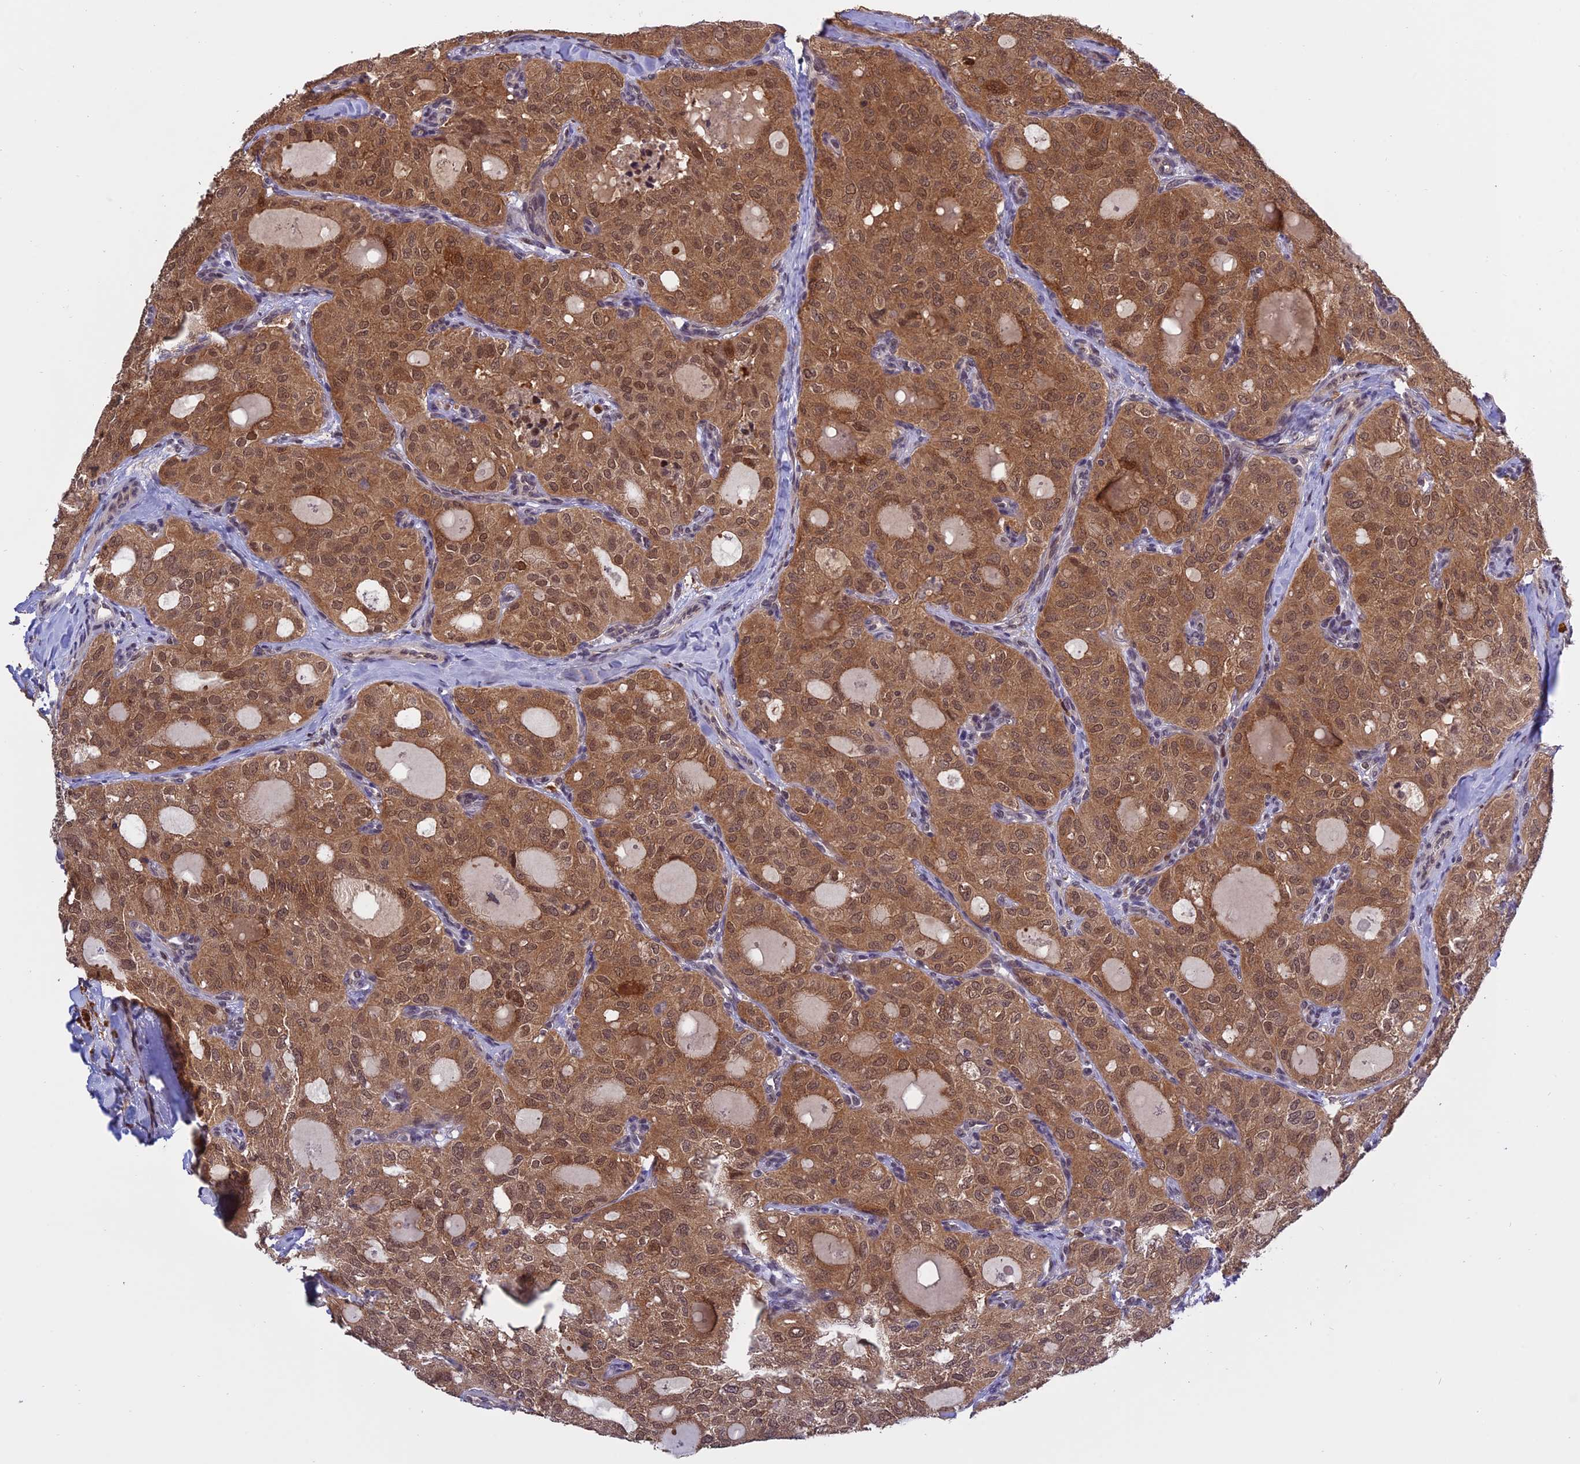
{"staining": {"intensity": "moderate", "quantity": ">75%", "location": "cytoplasmic/membranous,nuclear"}, "tissue": "thyroid cancer", "cell_type": "Tumor cells", "image_type": "cancer", "snomed": [{"axis": "morphology", "description": "Follicular adenoma carcinoma, NOS"}, {"axis": "topography", "description": "Thyroid gland"}], "caption": "Thyroid cancer stained for a protein demonstrates moderate cytoplasmic/membranous and nuclear positivity in tumor cells. (IHC, brightfield microscopy, high magnification).", "gene": "MNS1", "patient": {"sex": "male", "age": 75}}